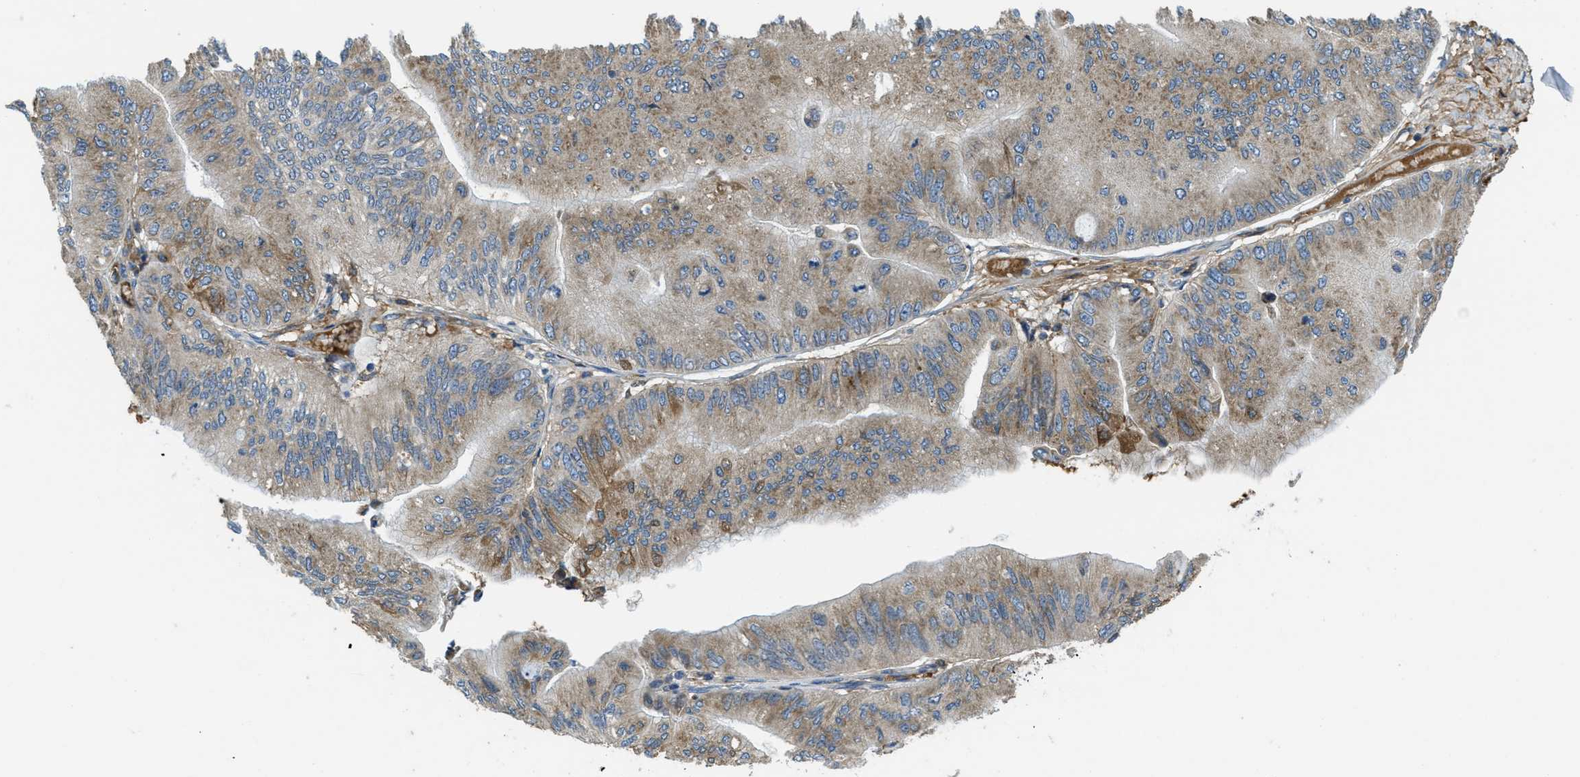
{"staining": {"intensity": "weak", "quantity": ">75%", "location": "cytoplasmic/membranous"}, "tissue": "ovarian cancer", "cell_type": "Tumor cells", "image_type": "cancer", "snomed": [{"axis": "morphology", "description": "Cystadenocarcinoma, mucinous, NOS"}, {"axis": "topography", "description": "Ovary"}], "caption": "An image of ovarian mucinous cystadenocarcinoma stained for a protein shows weak cytoplasmic/membranous brown staining in tumor cells. Using DAB (brown) and hematoxylin (blue) stains, captured at high magnification using brightfield microscopy.", "gene": "SSR1", "patient": {"sex": "female", "age": 61}}